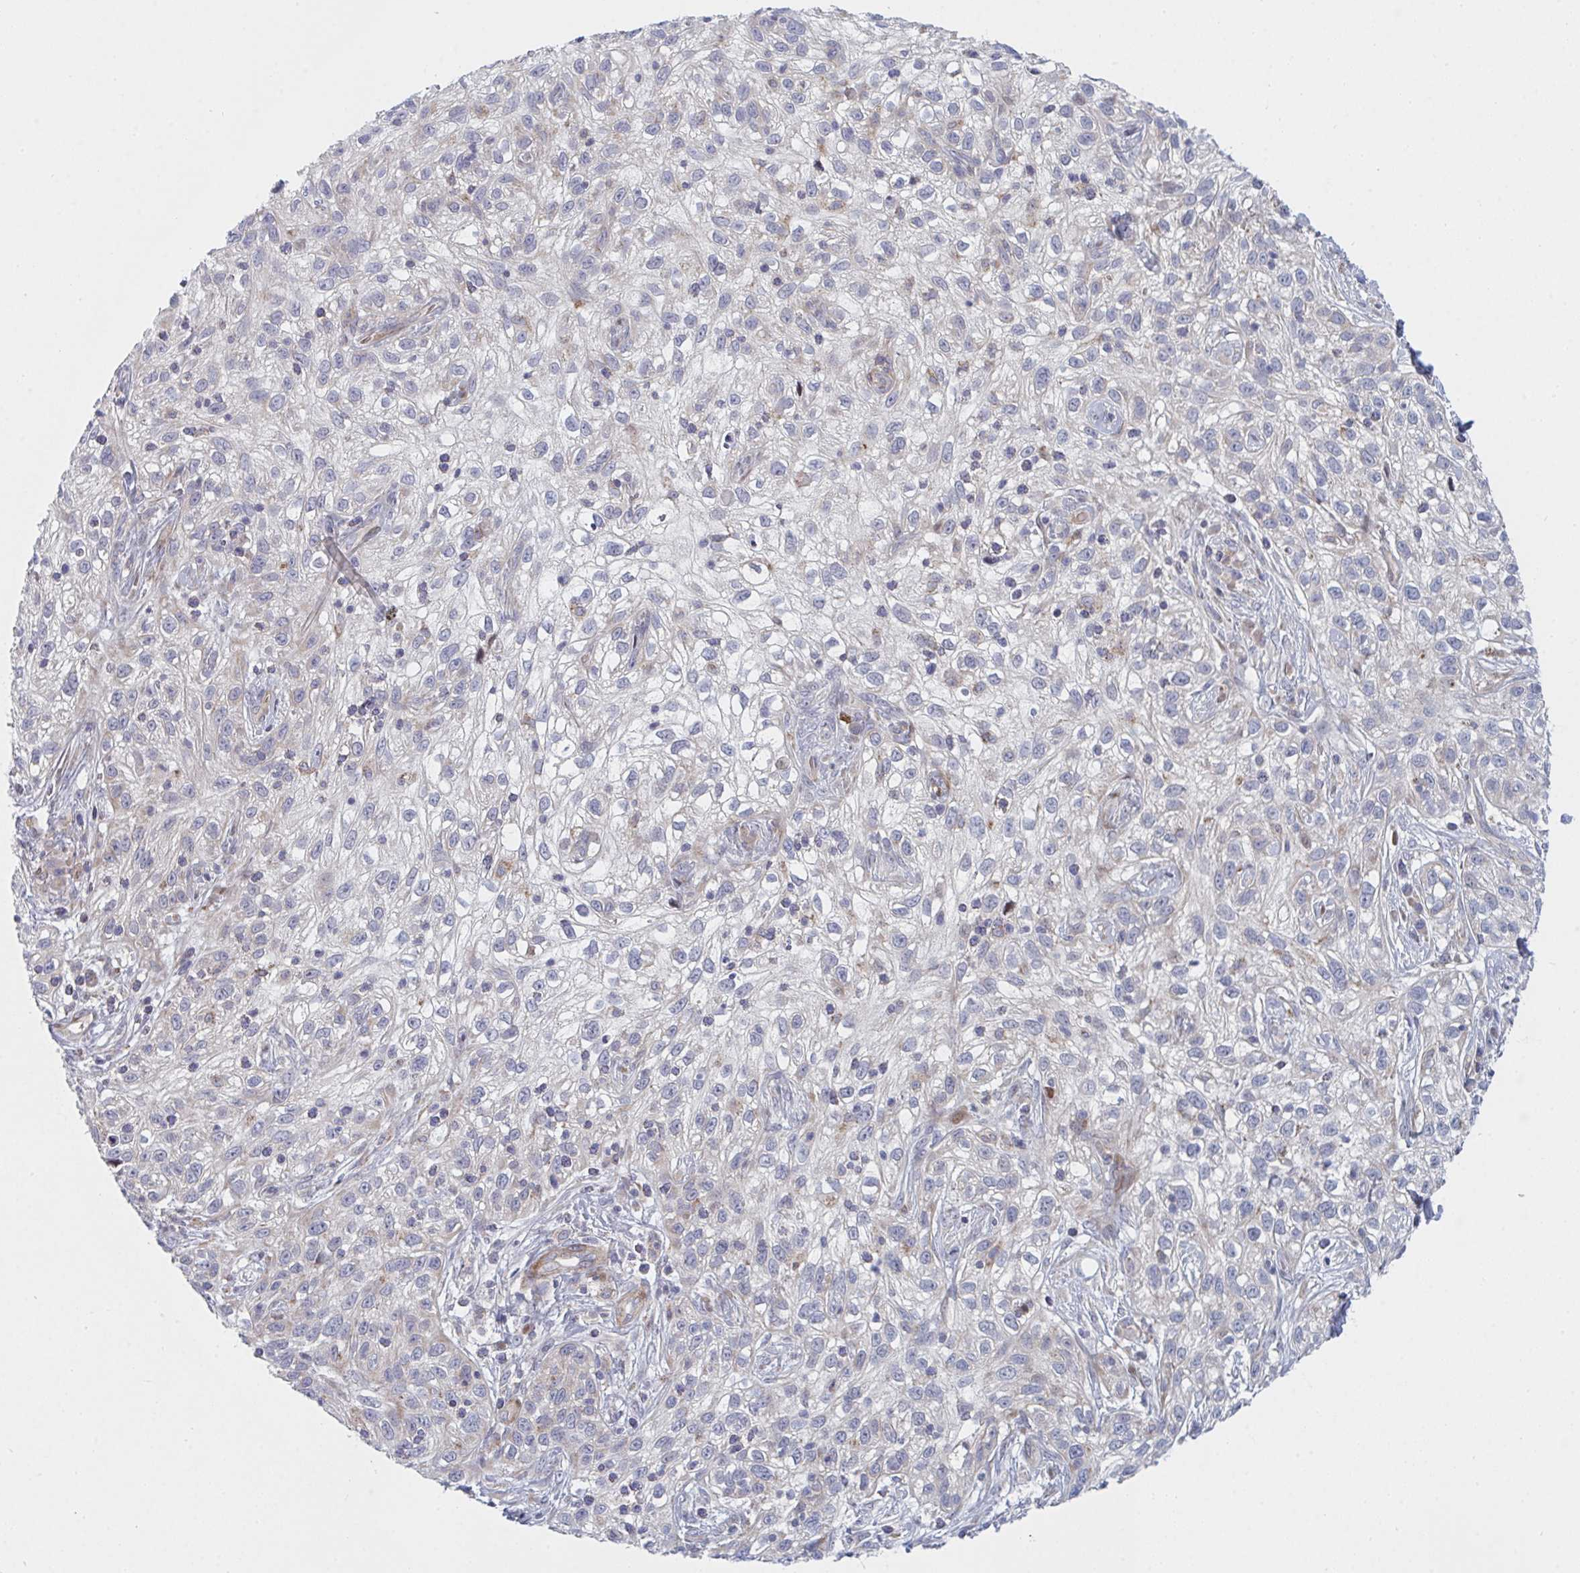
{"staining": {"intensity": "negative", "quantity": "none", "location": "none"}, "tissue": "skin cancer", "cell_type": "Tumor cells", "image_type": "cancer", "snomed": [{"axis": "morphology", "description": "Squamous cell carcinoma, NOS"}, {"axis": "topography", "description": "Skin"}], "caption": "Skin cancer was stained to show a protein in brown. There is no significant expression in tumor cells.", "gene": "TNFSF4", "patient": {"sex": "male", "age": 82}}